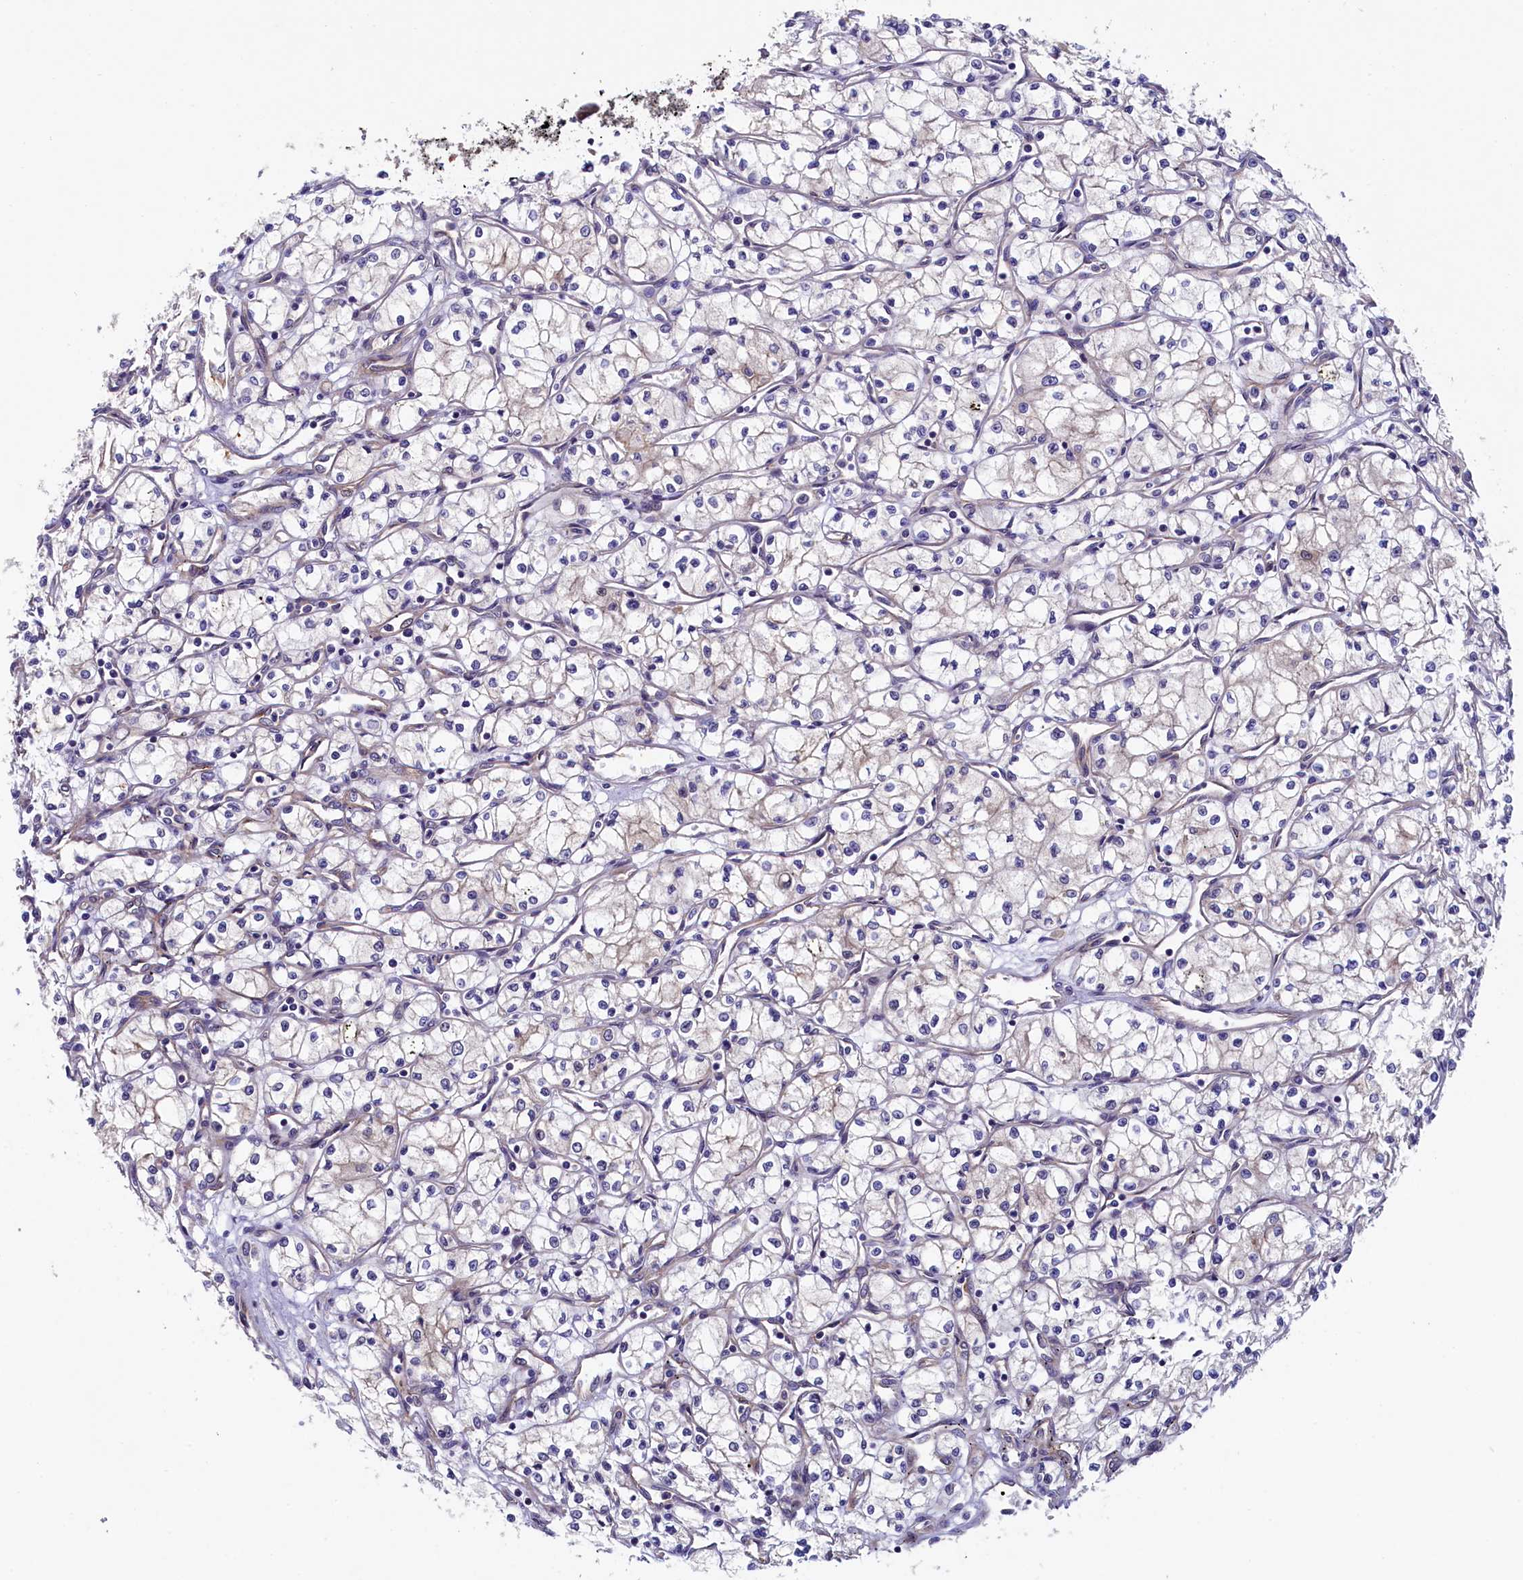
{"staining": {"intensity": "negative", "quantity": "none", "location": "none"}, "tissue": "renal cancer", "cell_type": "Tumor cells", "image_type": "cancer", "snomed": [{"axis": "morphology", "description": "Adenocarcinoma, NOS"}, {"axis": "topography", "description": "Kidney"}], "caption": "Tumor cells are negative for protein expression in human renal cancer (adenocarcinoma).", "gene": "ARL14EP", "patient": {"sex": "male", "age": 59}}